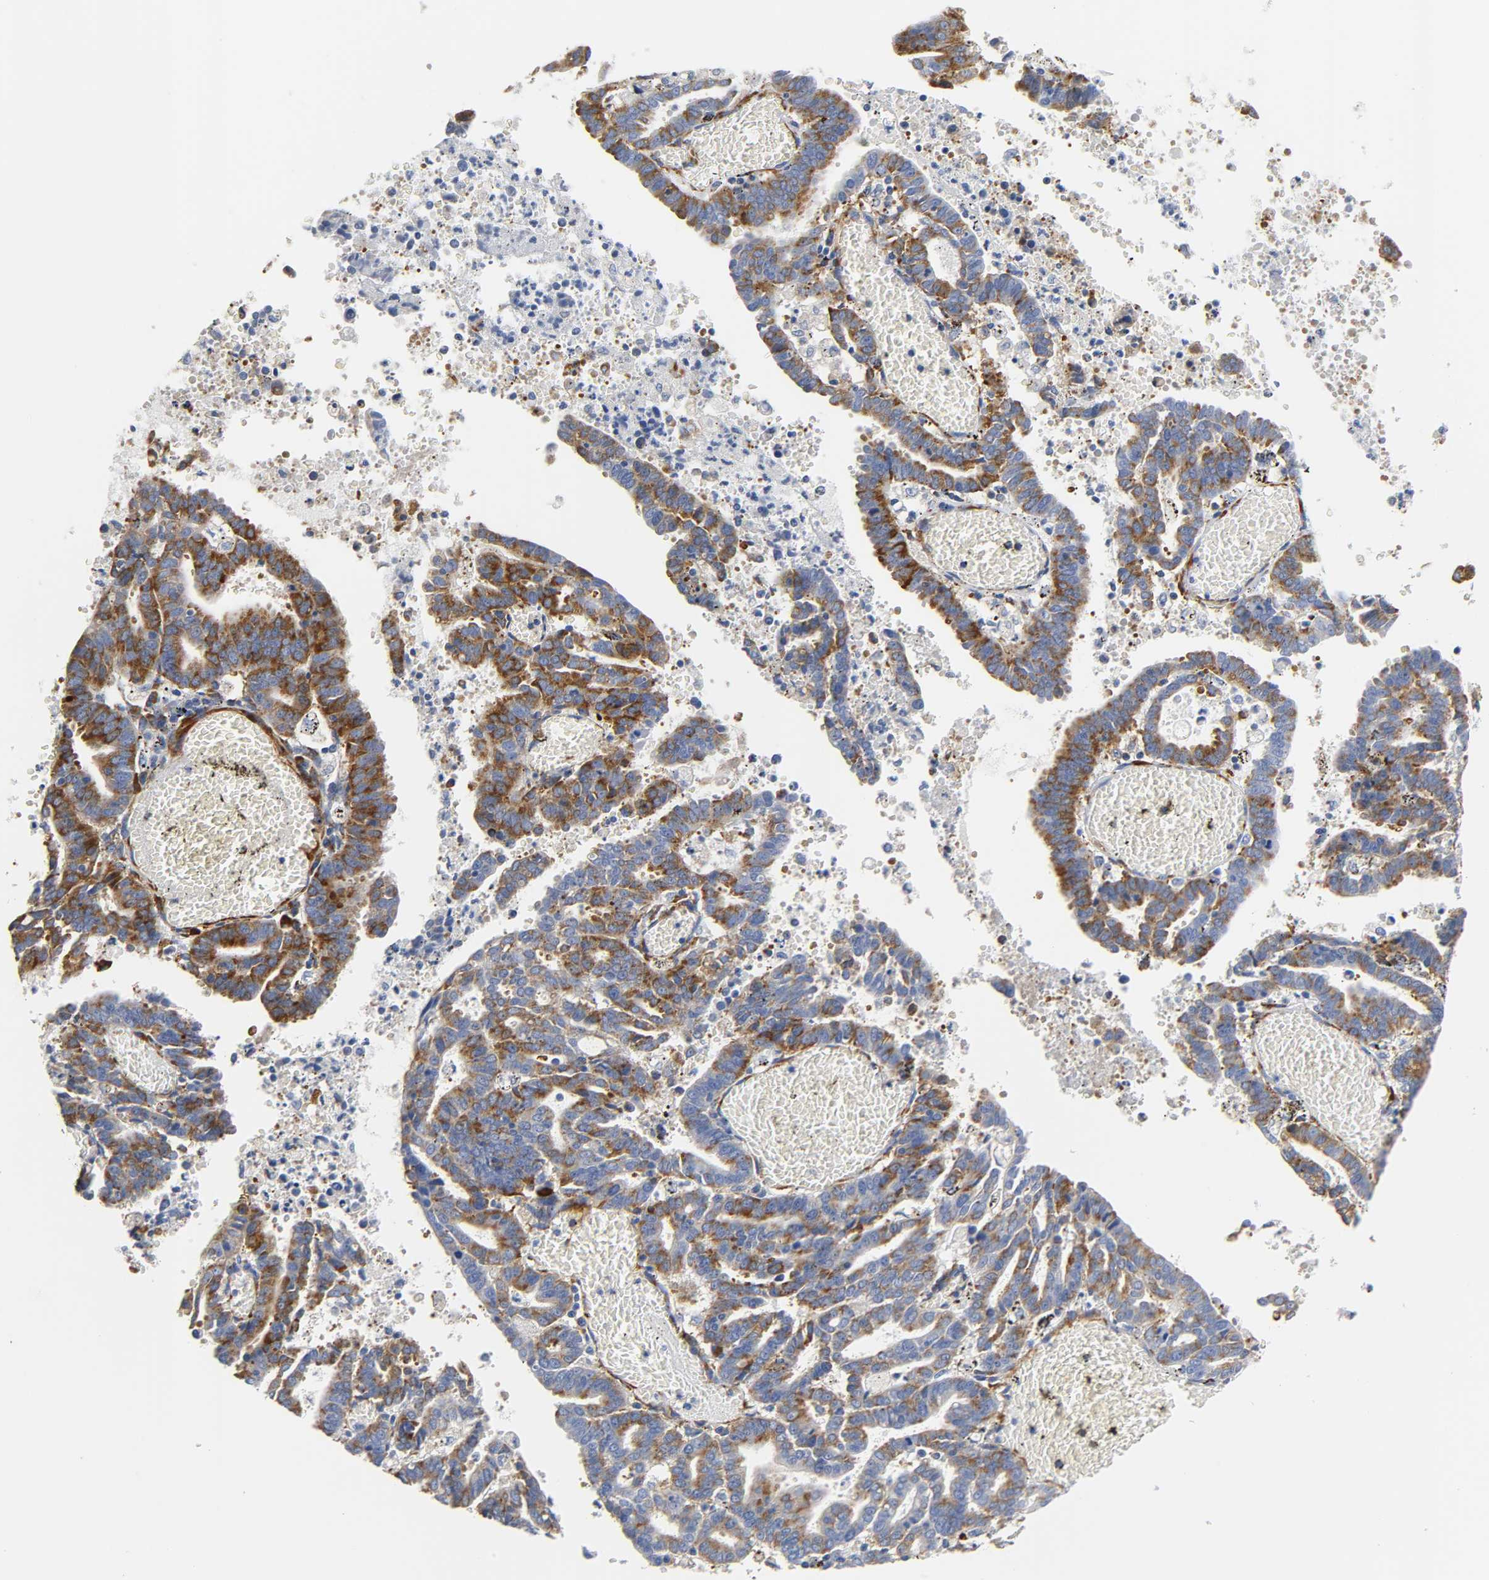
{"staining": {"intensity": "strong", "quantity": ">75%", "location": "cytoplasmic/membranous"}, "tissue": "endometrial cancer", "cell_type": "Tumor cells", "image_type": "cancer", "snomed": [{"axis": "morphology", "description": "Adenocarcinoma, NOS"}, {"axis": "topography", "description": "Uterus"}], "caption": "Immunohistochemical staining of human endometrial adenocarcinoma displays high levels of strong cytoplasmic/membranous expression in approximately >75% of tumor cells. (brown staining indicates protein expression, while blue staining denotes nuclei).", "gene": "REL", "patient": {"sex": "female", "age": 83}}